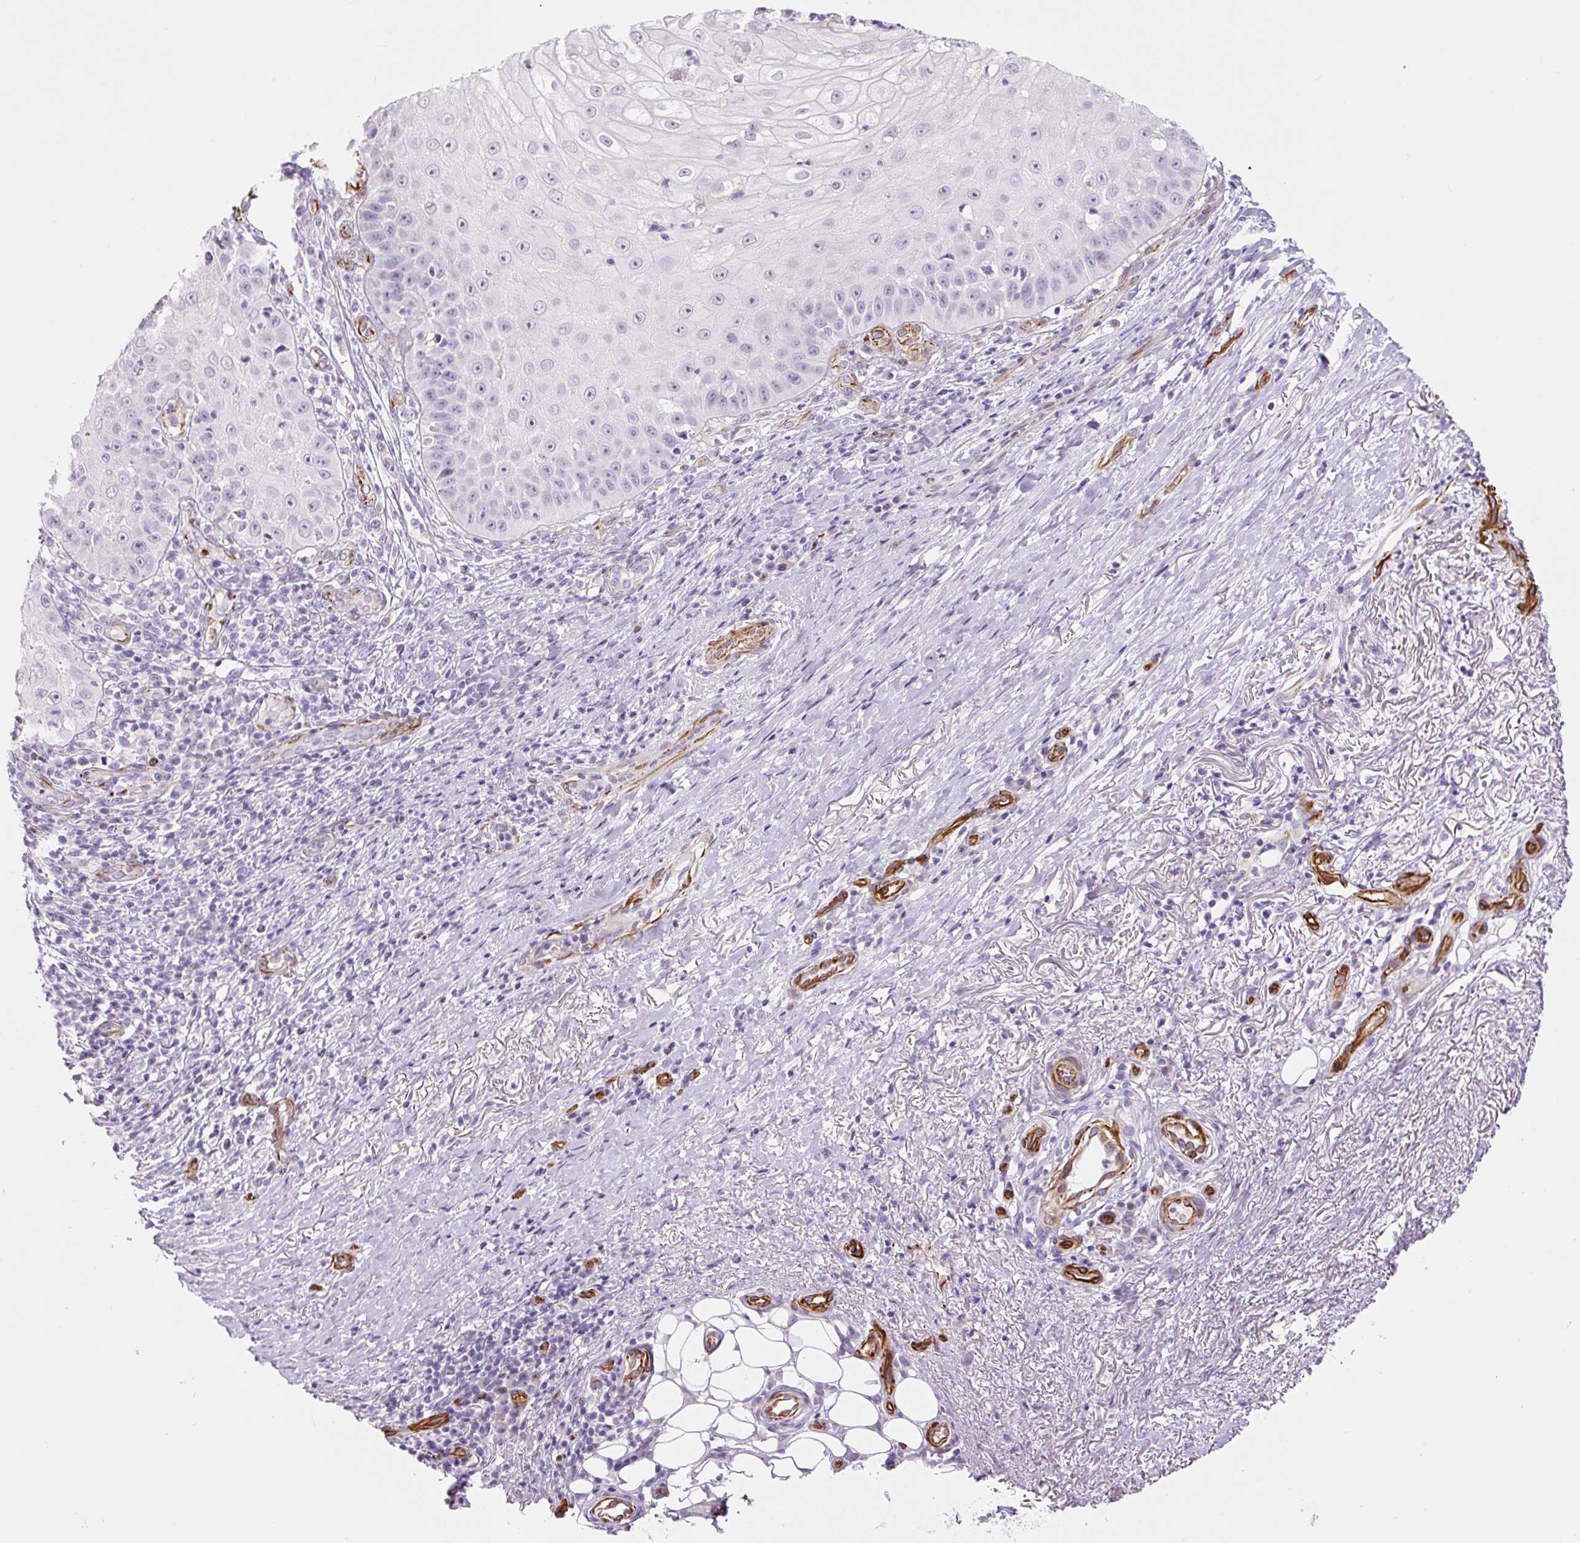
{"staining": {"intensity": "negative", "quantity": "none", "location": "none"}, "tissue": "skin cancer", "cell_type": "Tumor cells", "image_type": "cancer", "snomed": [{"axis": "morphology", "description": "Squamous cell carcinoma, NOS"}, {"axis": "topography", "description": "Skin"}], "caption": "An image of skin squamous cell carcinoma stained for a protein shows no brown staining in tumor cells. (Immunohistochemistry (ihc), brightfield microscopy, high magnification).", "gene": "NES", "patient": {"sex": "male", "age": 70}}